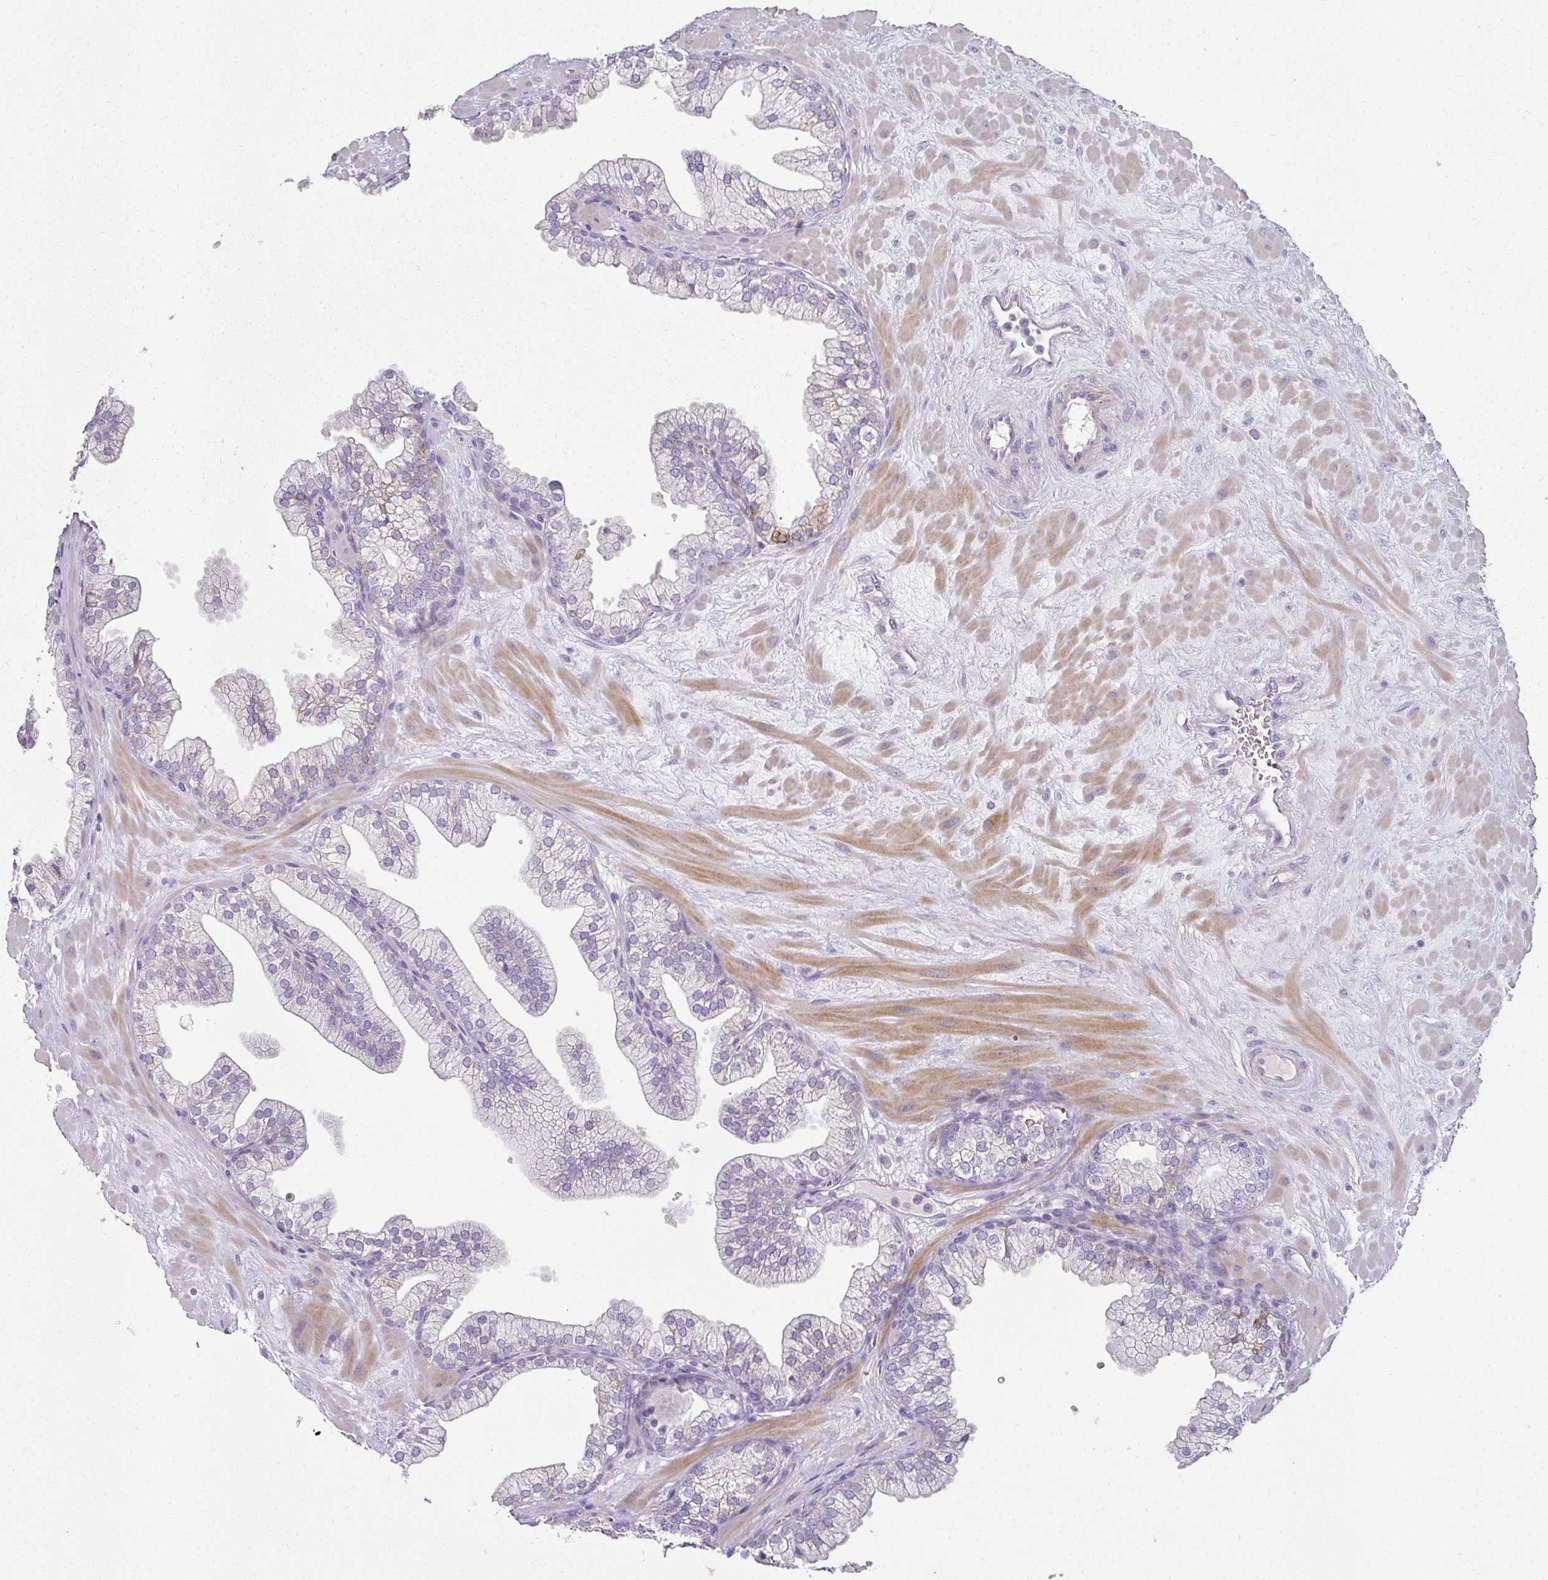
{"staining": {"intensity": "moderate", "quantity": "25%-75%", "location": "cytoplasmic/membranous"}, "tissue": "prostate", "cell_type": "Glandular cells", "image_type": "normal", "snomed": [{"axis": "morphology", "description": "Normal tissue, NOS"}, {"axis": "topography", "description": "Prostate"}, {"axis": "topography", "description": "Peripheral nerve tissue"}], "caption": "Moderate cytoplasmic/membranous positivity for a protein is identified in approximately 25%-75% of glandular cells of benign prostate using immunohistochemistry.", "gene": "FHAD1", "patient": {"sex": "male", "age": 61}}